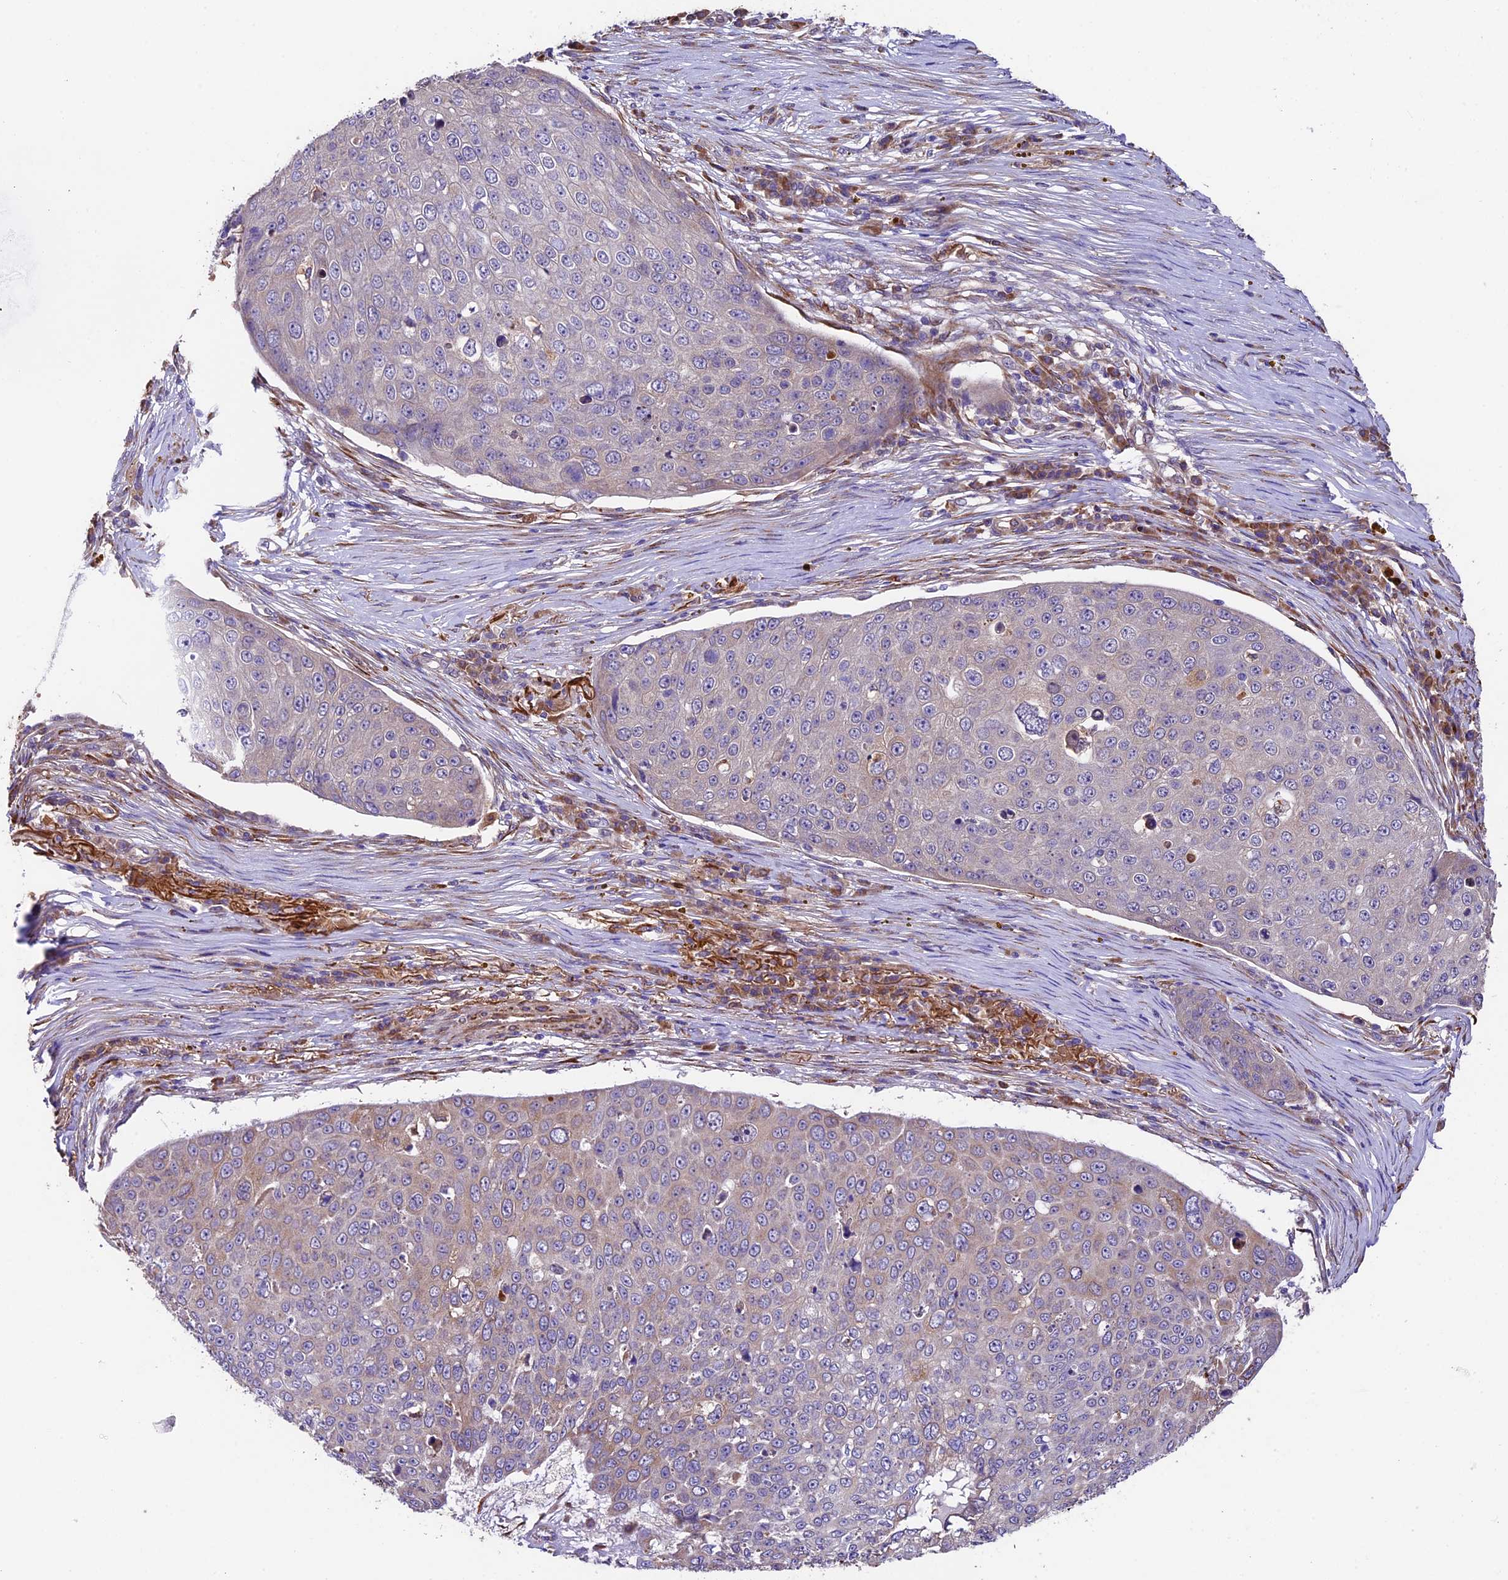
{"staining": {"intensity": "negative", "quantity": "none", "location": "none"}, "tissue": "skin cancer", "cell_type": "Tumor cells", "image_type": "cancer", "snomed": [{"axis": "morphology", "description": "Squamous cell carcinoma, NOS"}, {"axis": "topography", "description": "Skin"}], "caption": "Immunohistochemical staining of skin squamous cell carcinoma reveals no significant positivity in tumor cells.", "gene": "LSM7", "patient": {"sex": "male", "age": 71}}